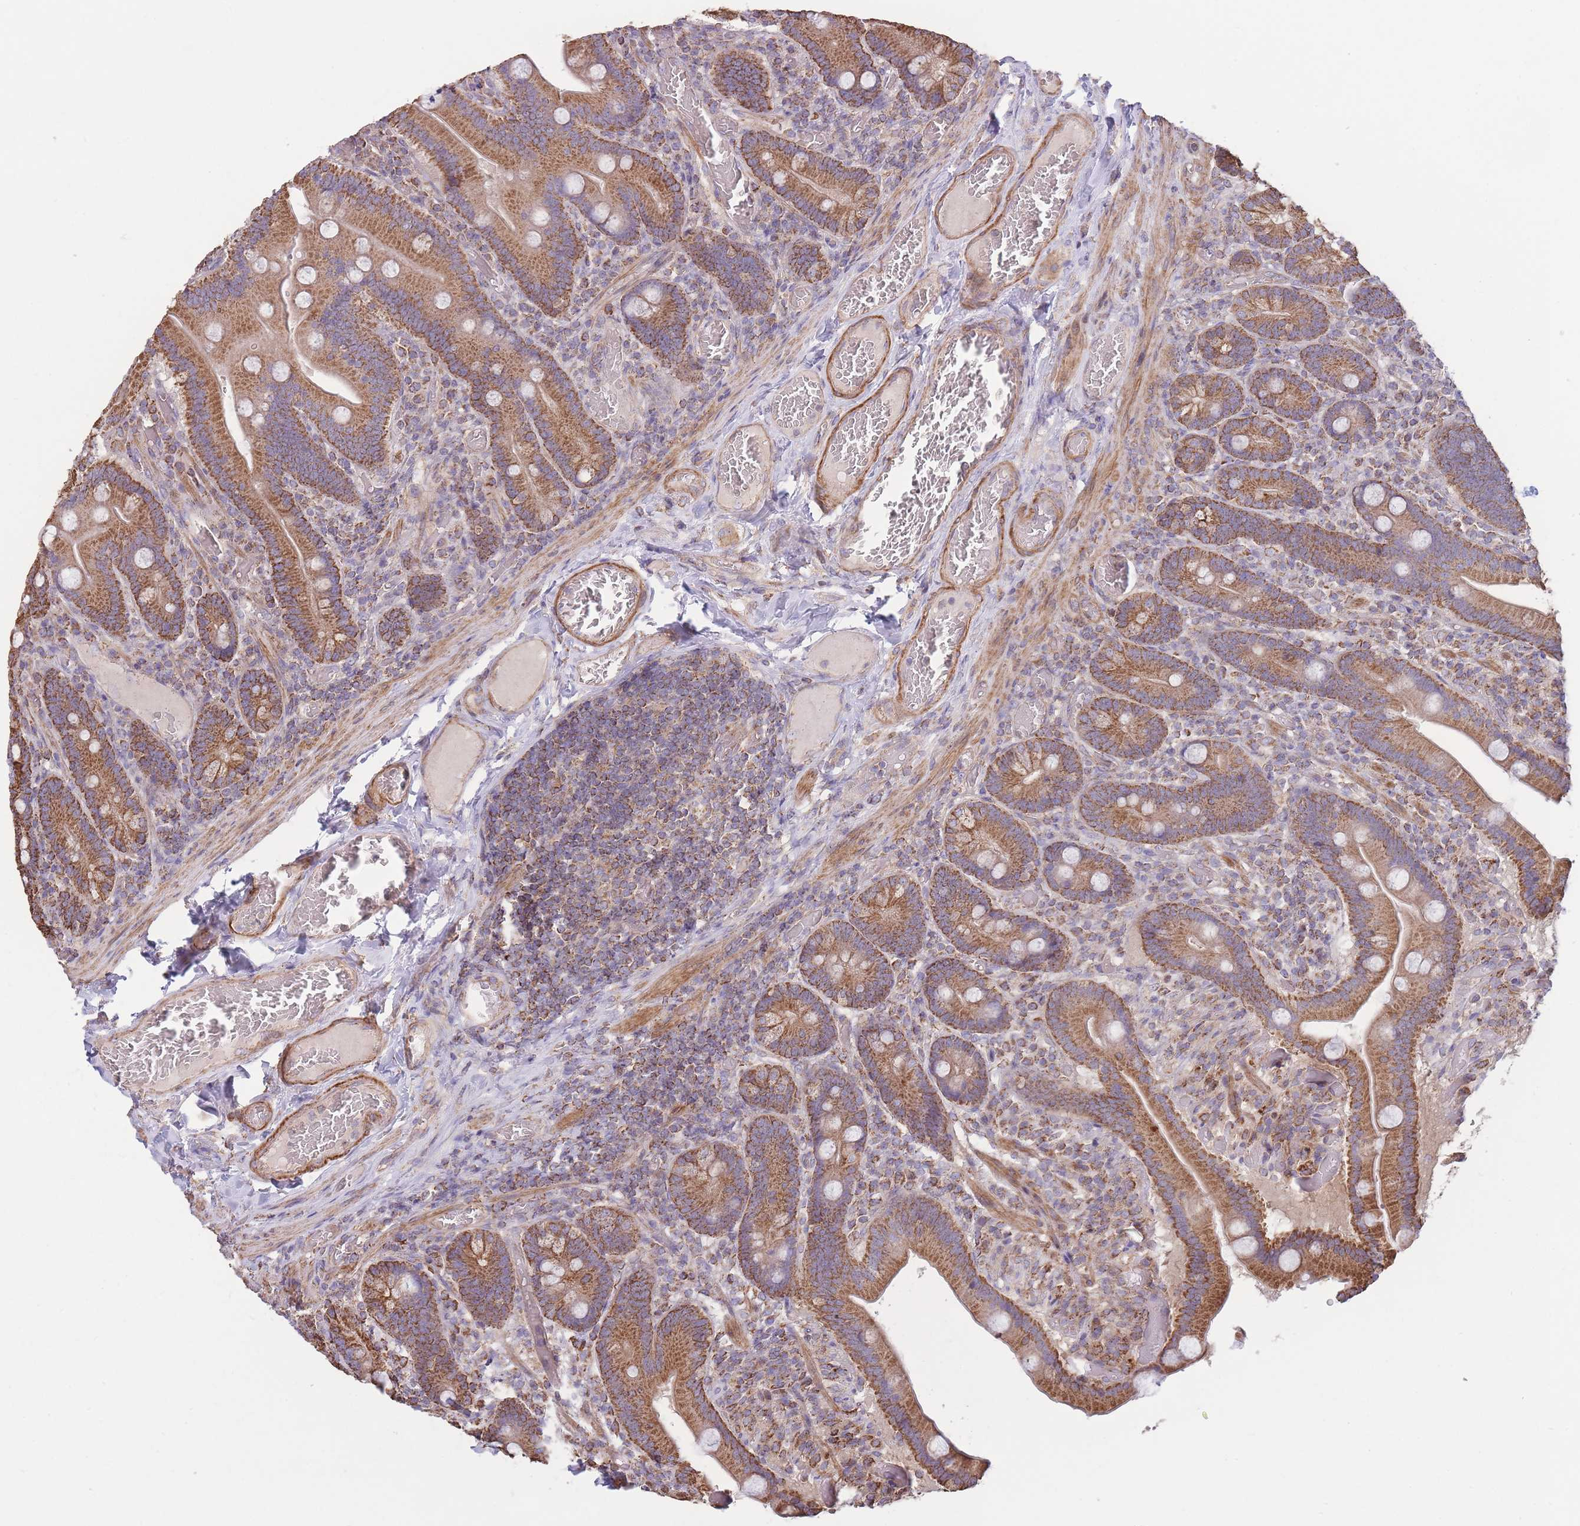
{"staining": {"intensity": "strong", "quantity": ">75%", "location": "cytoplasmic/membranous"}, "tissue": "duodenum", "cell_type": "Glandular cells", "image_type": "normal", "snomed": [{"axis": "morphology", "description": "Normal tissue, NOS"}, {"axis": "topography", "description": "Duodenum"}], "caption": "An image showing strong cytoplasmic/membranous expression in approximately >75% of glandular cells in benign duodenum, as visualized by brown immunohistochemical staining.", "gene": "KIF16B", "patient": {"sex": "female", "age": 62}}